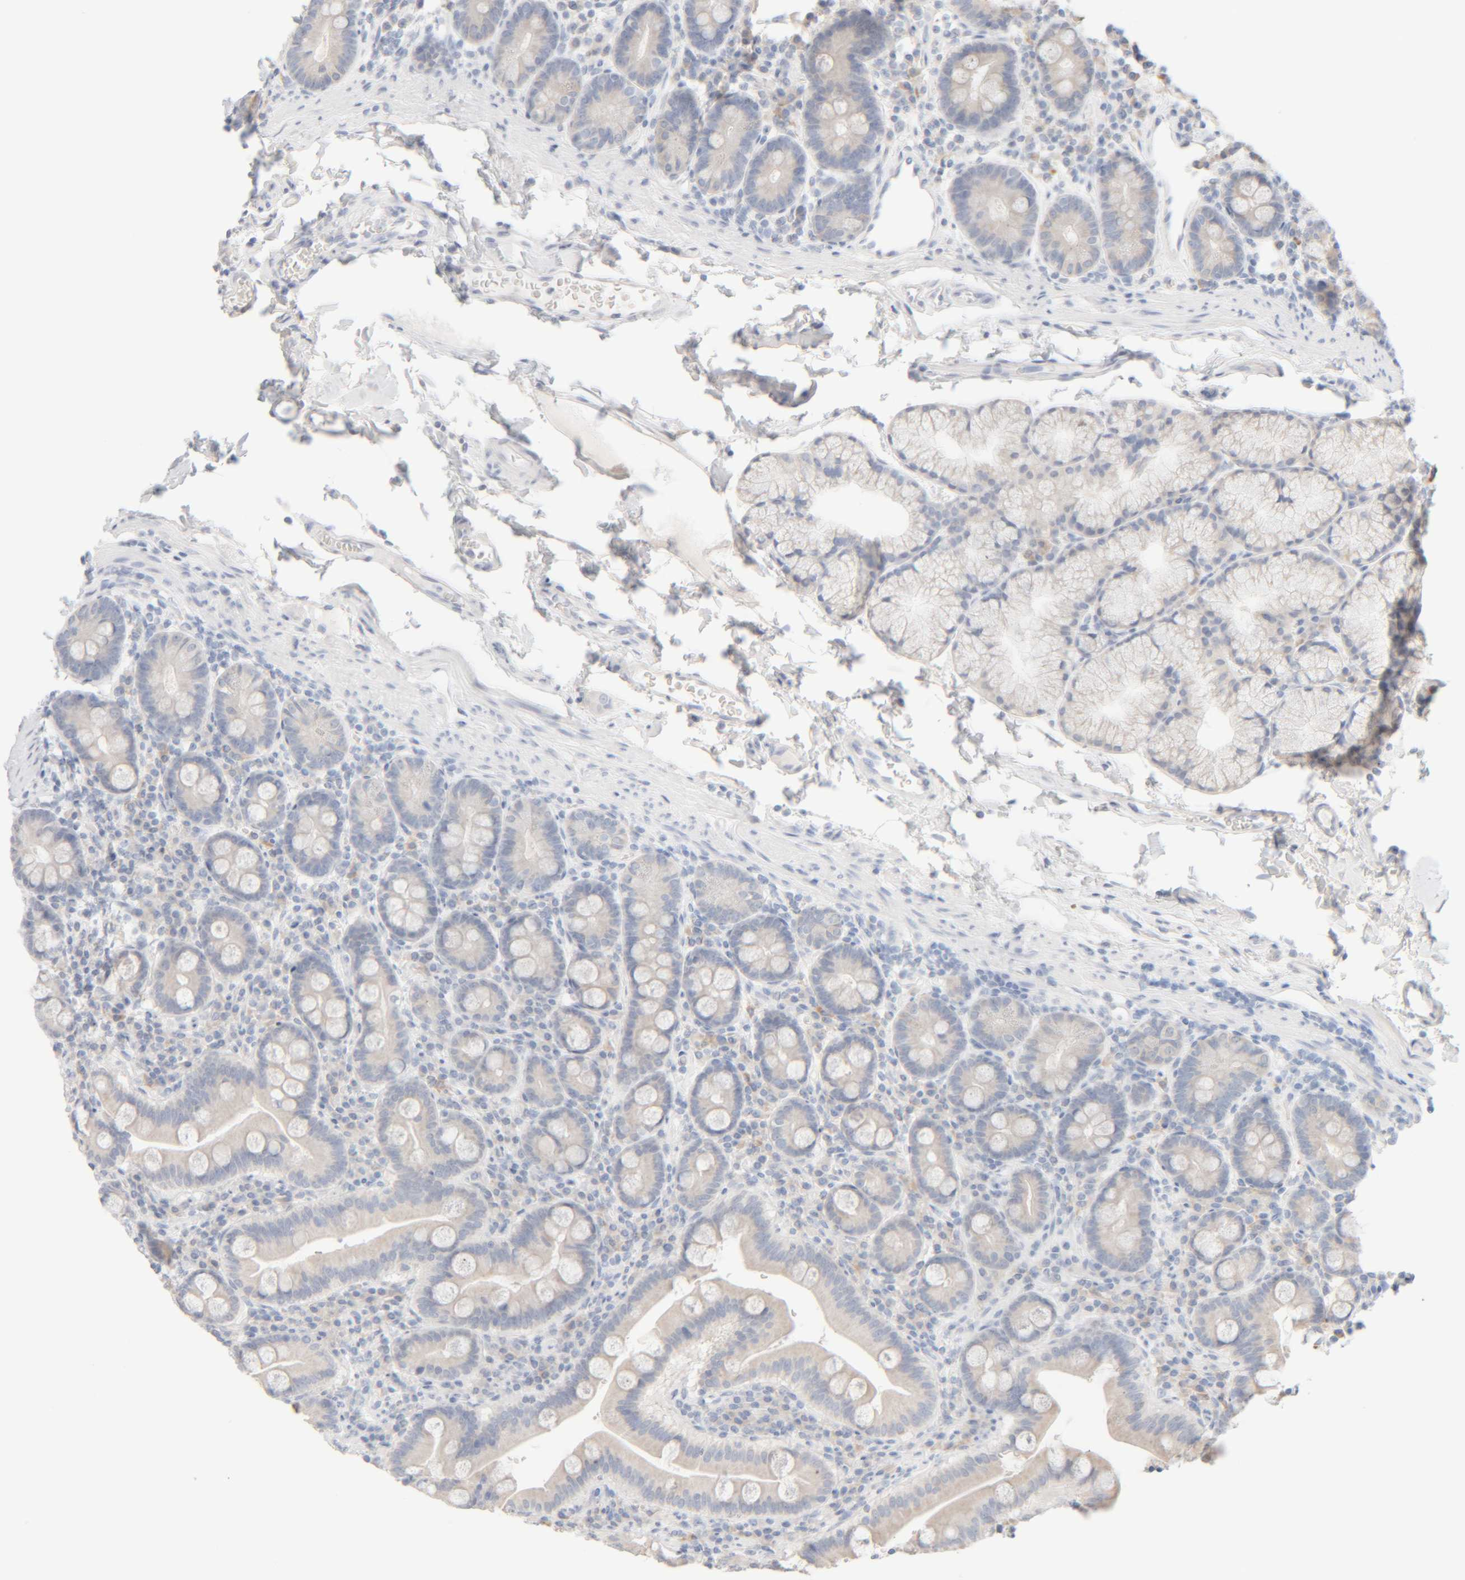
{"staining": {"intensity": "weak", "quantity": "<25%", "location": "cytoplasmic/membranous"}, "tissue": "duodenum", "cell_type": "Glandular cells", "image_type": "normal", "snomed": [{"axis": "morphology", "description": "Normal tissue, NOS"}, {"axis": "morphology", "description": "Adenocarcinoma, NOS"}, {"axis": "topography", "description": "Pancreas"}, {"axis": "topography", "description": "Duodenum"}], "caption": "Glandular cells show no significant positivity in normal duodenum. (Immunohistochemistry (ihc), brightfield microscopy, high magnification).", "gene": "RIDA", "patient": {"sex": "male", "age": 50}}